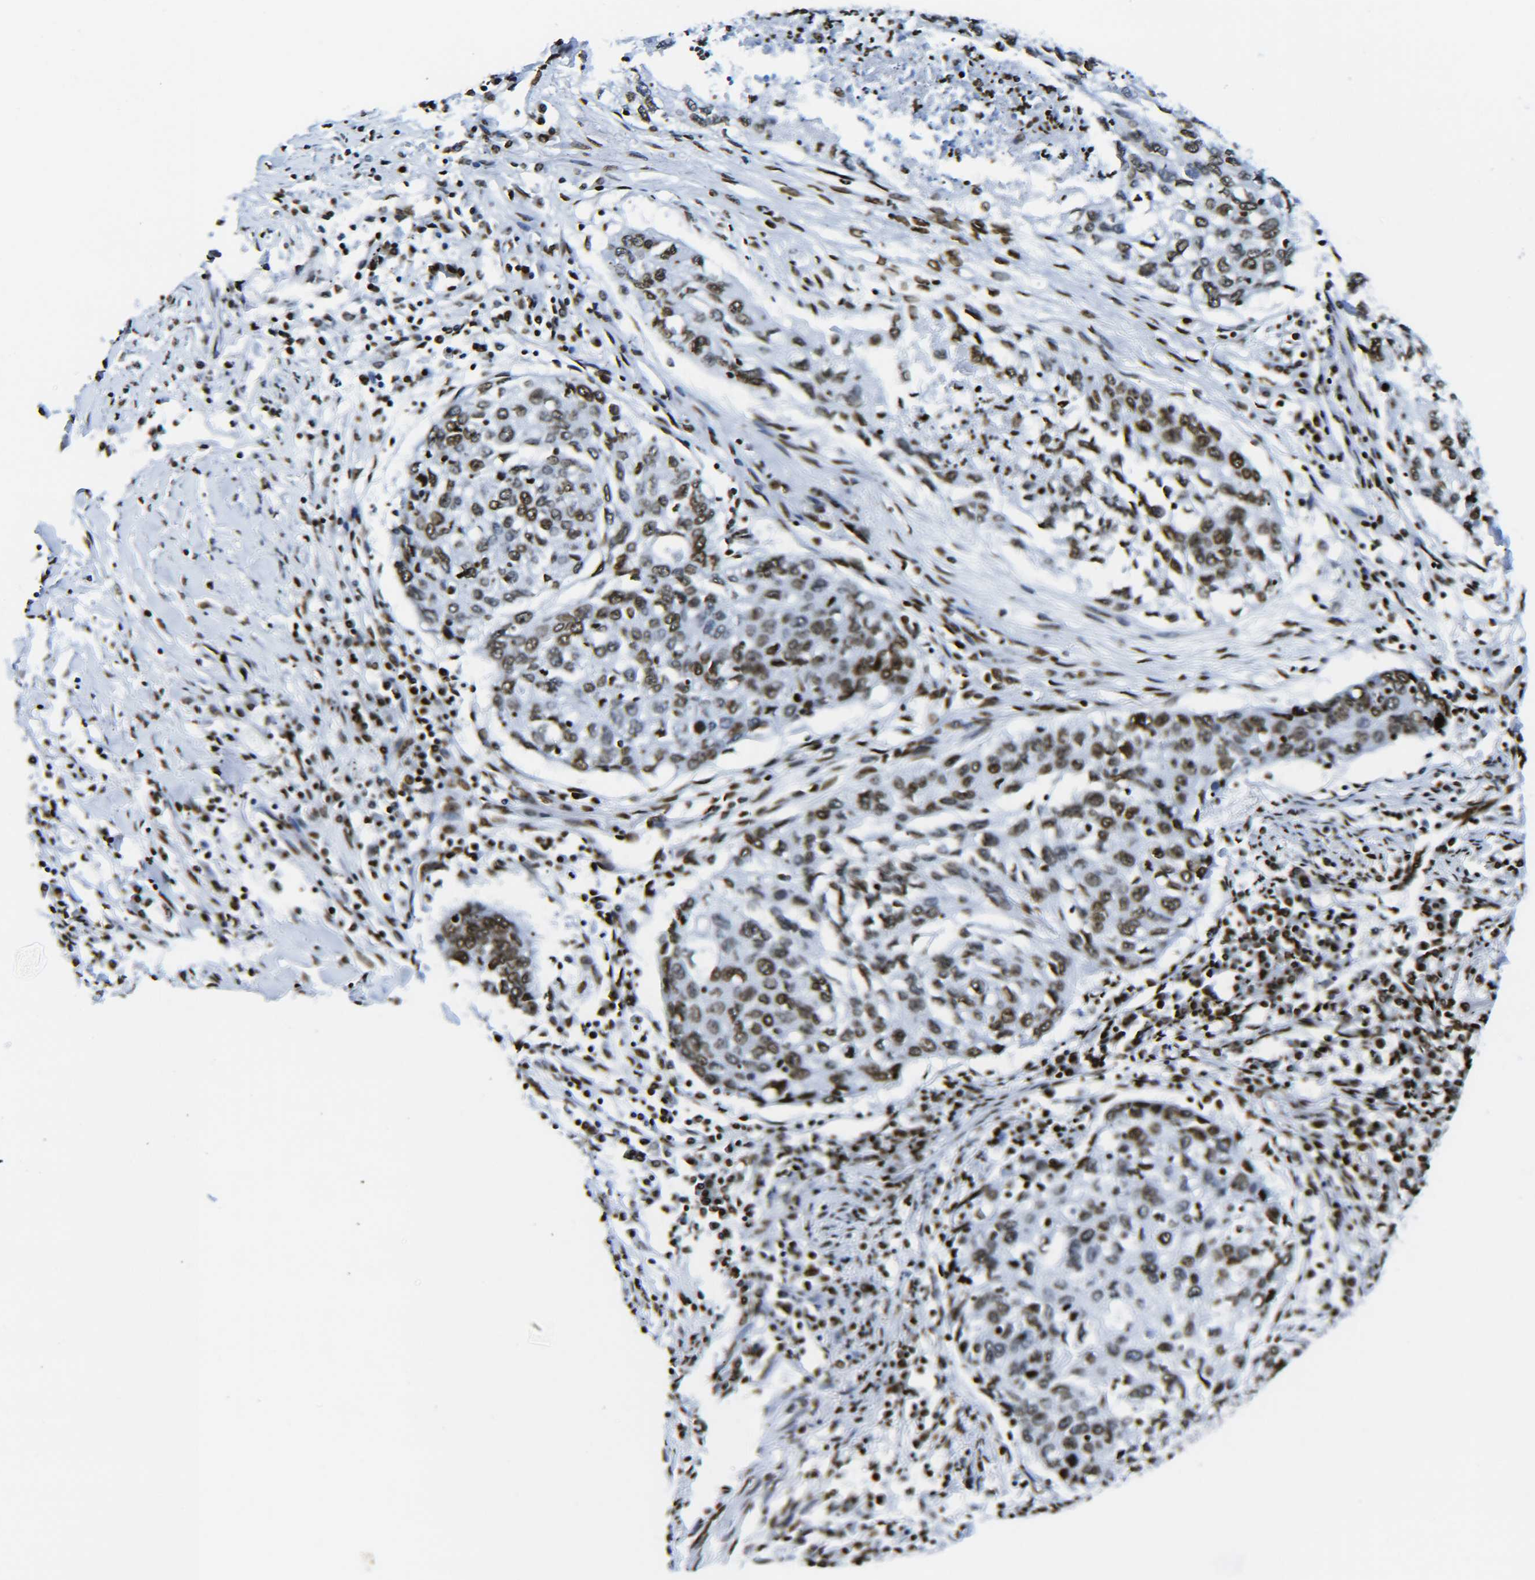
{"staining": {"intensity": "moderate", "quantity": ">75%", "location": "nuclear"}, "tissue": "lung cancer", "cell_type": "Tumor cells", "image_type": "cancer", "snomed": [{"axis": "morphology", "description": "Squamous cell carcinoma, NOS"}, {"axis": "topography", "description": "Lung"}], "caption": "A brown stain highlights moderate nuclear expression of a protein in lung cancer tumor cells.", "gene": "H2AX", "patient": {"sex": "female", "age": 63}}